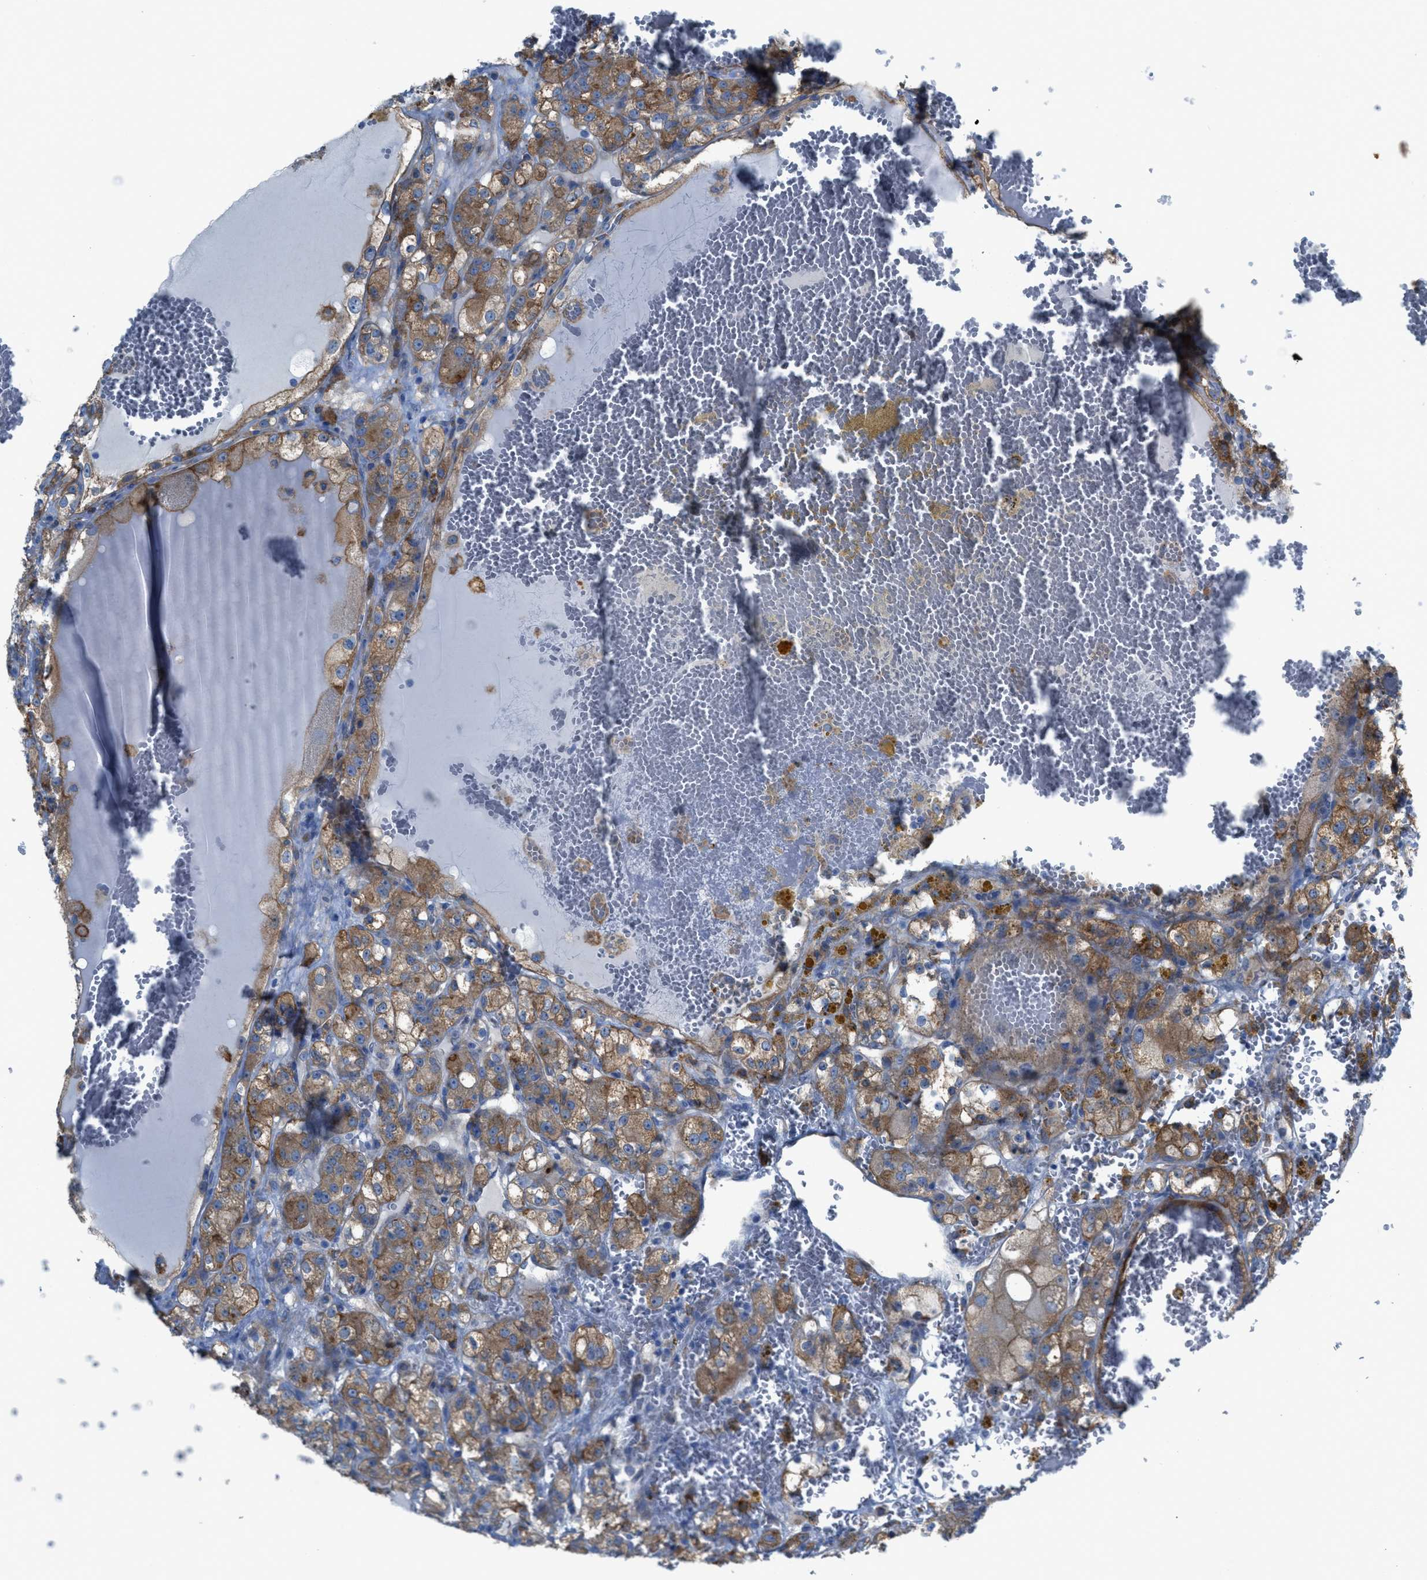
{"staining": {"intensity": "moderate", "quantity": ">75%", "location": "cytoplasmic/membranous"}, "tissue": "renal cancer", "cell_type": "Tumor cells", "image_type": "cancer", "snomed": [{"axis": "morphology", "description": "Normal tissue, NOS"}, {"axis": "morphology", "description": "Adenocarcinoma, NOS"}, {"axis": "topography", "description": "Kidney"}], "caption": "Protein expression analysis of renal cancer exhibits moderate cytoplasmic/membranous staining in approximately >75% of tumor cells.", "gene": "EGFR", "patient": {"sex": "male", "age": 61}}